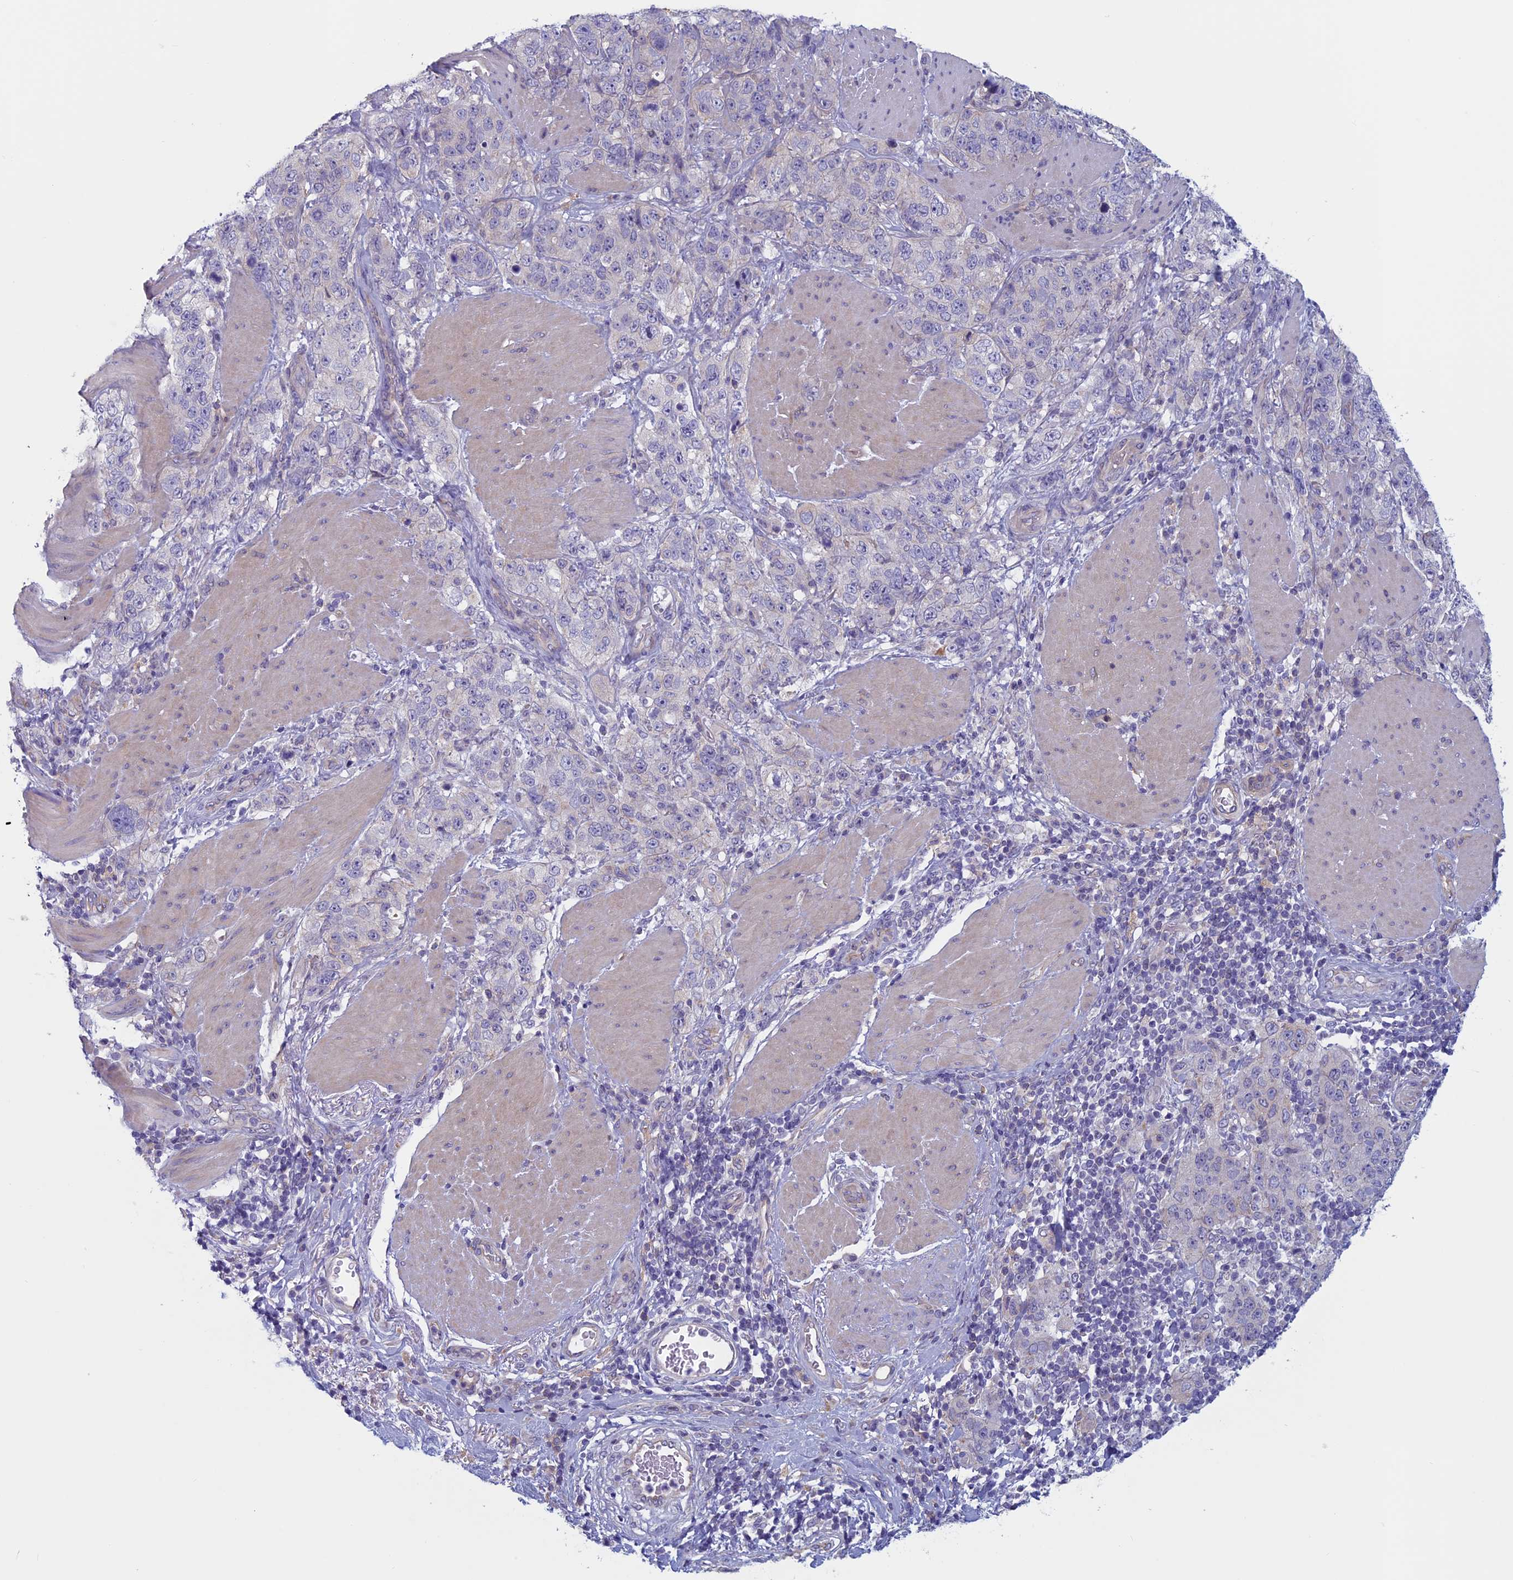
{"staining": {"intensity": "negative", "quantity": "none", "location": "none"}, "tissue": "stomach cancer", "cell_type": "Tumor cells", "image_type": "cancer", "snomed": [{"axis": "morphology", "description": "Adenocarcinoma, NOS"}, {"axis": "topography", "description": "Stomach"}], "caption": "This is an immunohistochemistry histopathology image of human stomach cancer. There is no expression in tumor cells.", "gene": "CNOT6L", "patient": {"sex": "male", "age": 48}}